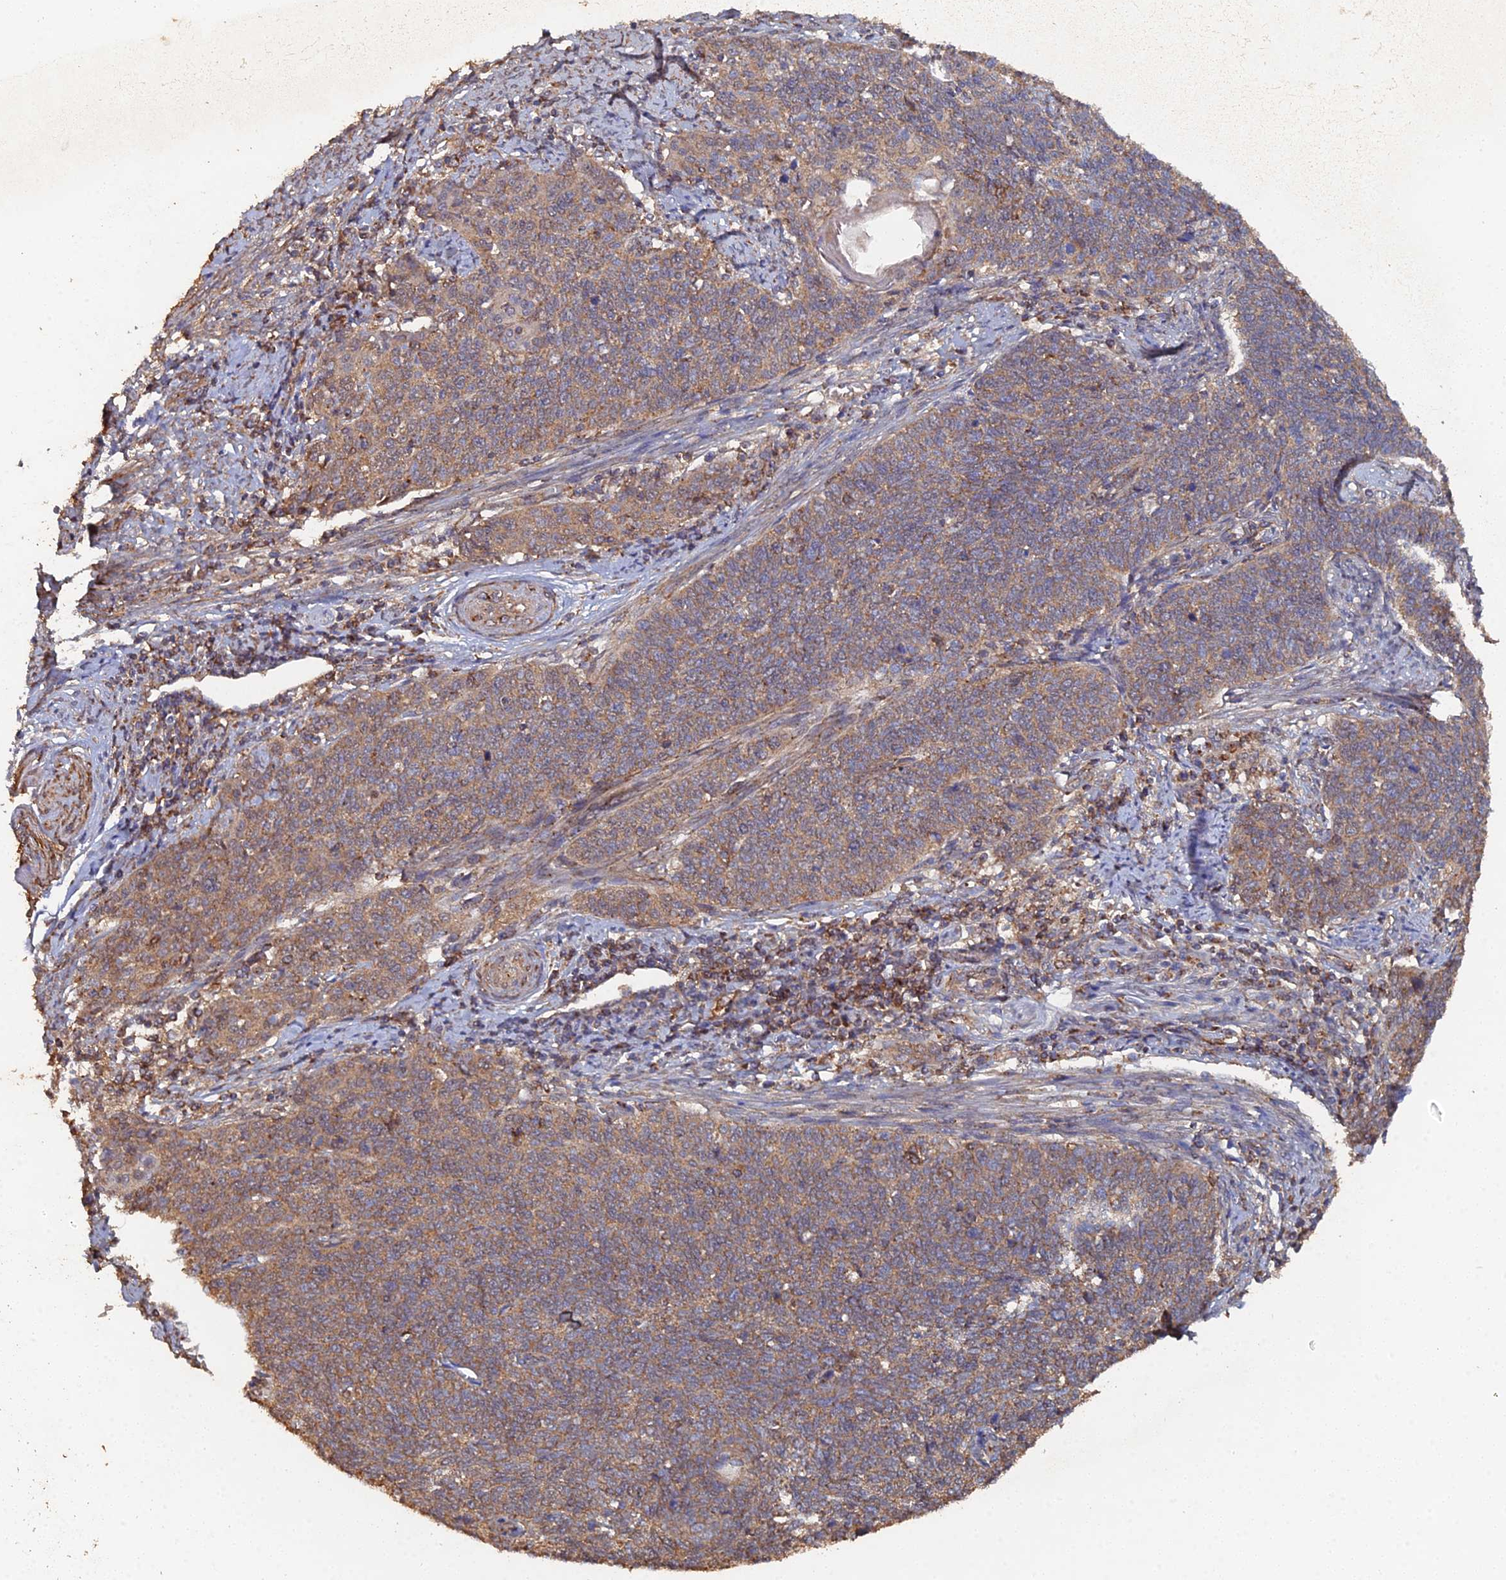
{"staining": {"intensity": "moderate", "quantity": ">75%", "location": "cytoplasmic/membranous"}, "tissue": "cervical cancer", "cell_type": "Tumor cells", "image_type": "cancer", "snomed": [{"axis": "morphology", "description": "Squamous cell carcinoma, NOS"}, {"axis": "topography", "description": "Cervix"}], "caption": "An immunohistochemistry (IHC) image of neoplastic tissue is shown. Protein staining in brown labels moderate cytoplasmic/membranous positivity in cervical cancer (squamous cell carcinoma) within tumor cells.", "gene": "SPANXN4", "patient": {"sex": "female", "age": 39}}